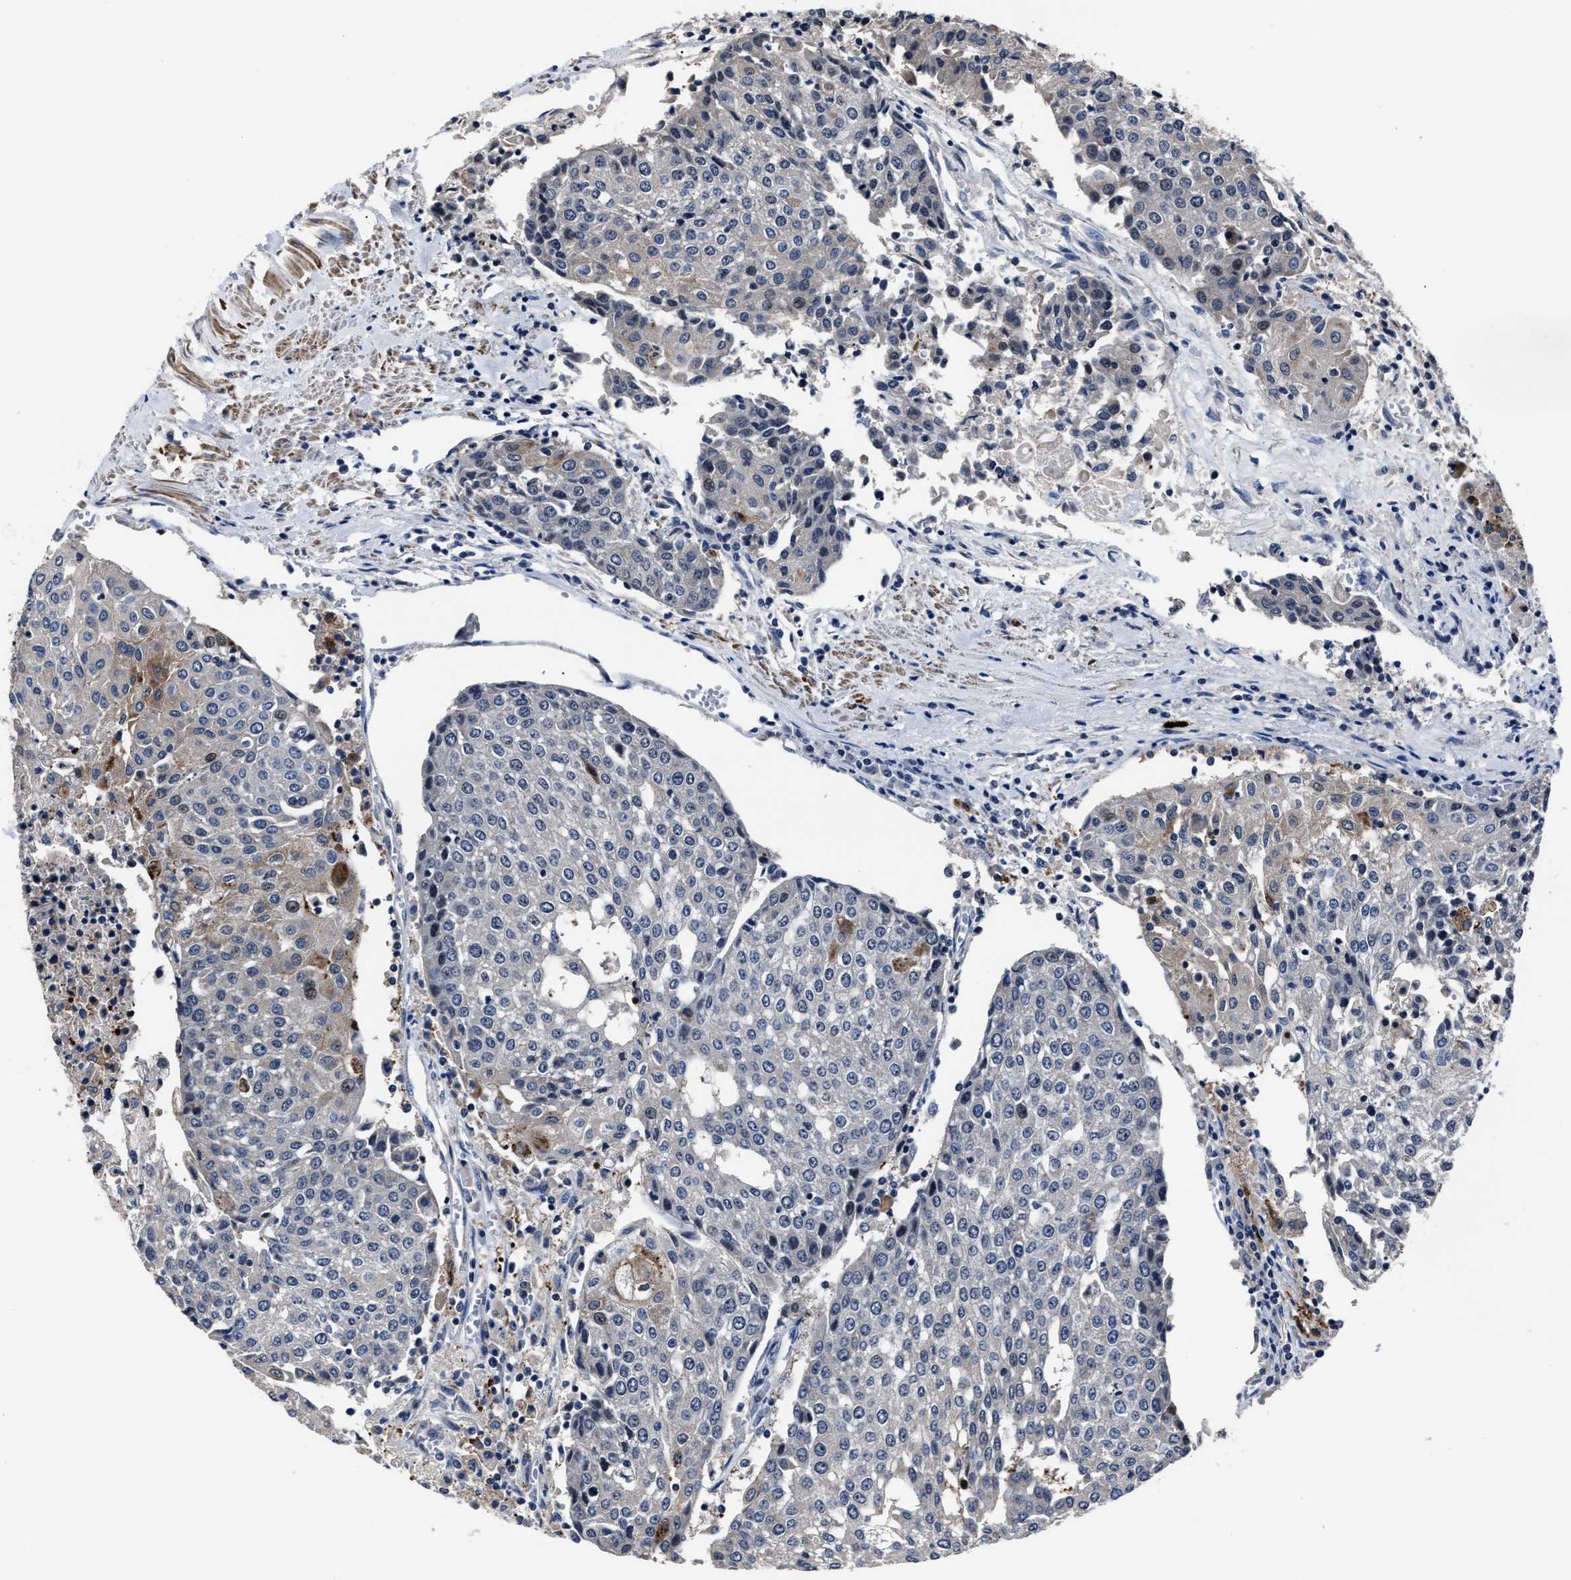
{"staining": {"intensity": "negative", "quantity": "none", "location": "none"}, "tissue": "urothelial cancer", "cell_type": "Tumor cells", "image_type": "cancer", "snomed": [{"axis": "morphology", "description": "Urothelial carcinoma, High grade"}, {"axis": "topography", "description": "Urinary bladder"}], "caption": "High magnification brightfield microscopy of urothelial cancer stained with DAB (3,3'-diaminobenzidine) (brown) and counterstained with hematoxylin (blue): tumor cells show no significant positivity.", "gene": "RSBN1L", "patient": {"sex": "female", "age": 85}}